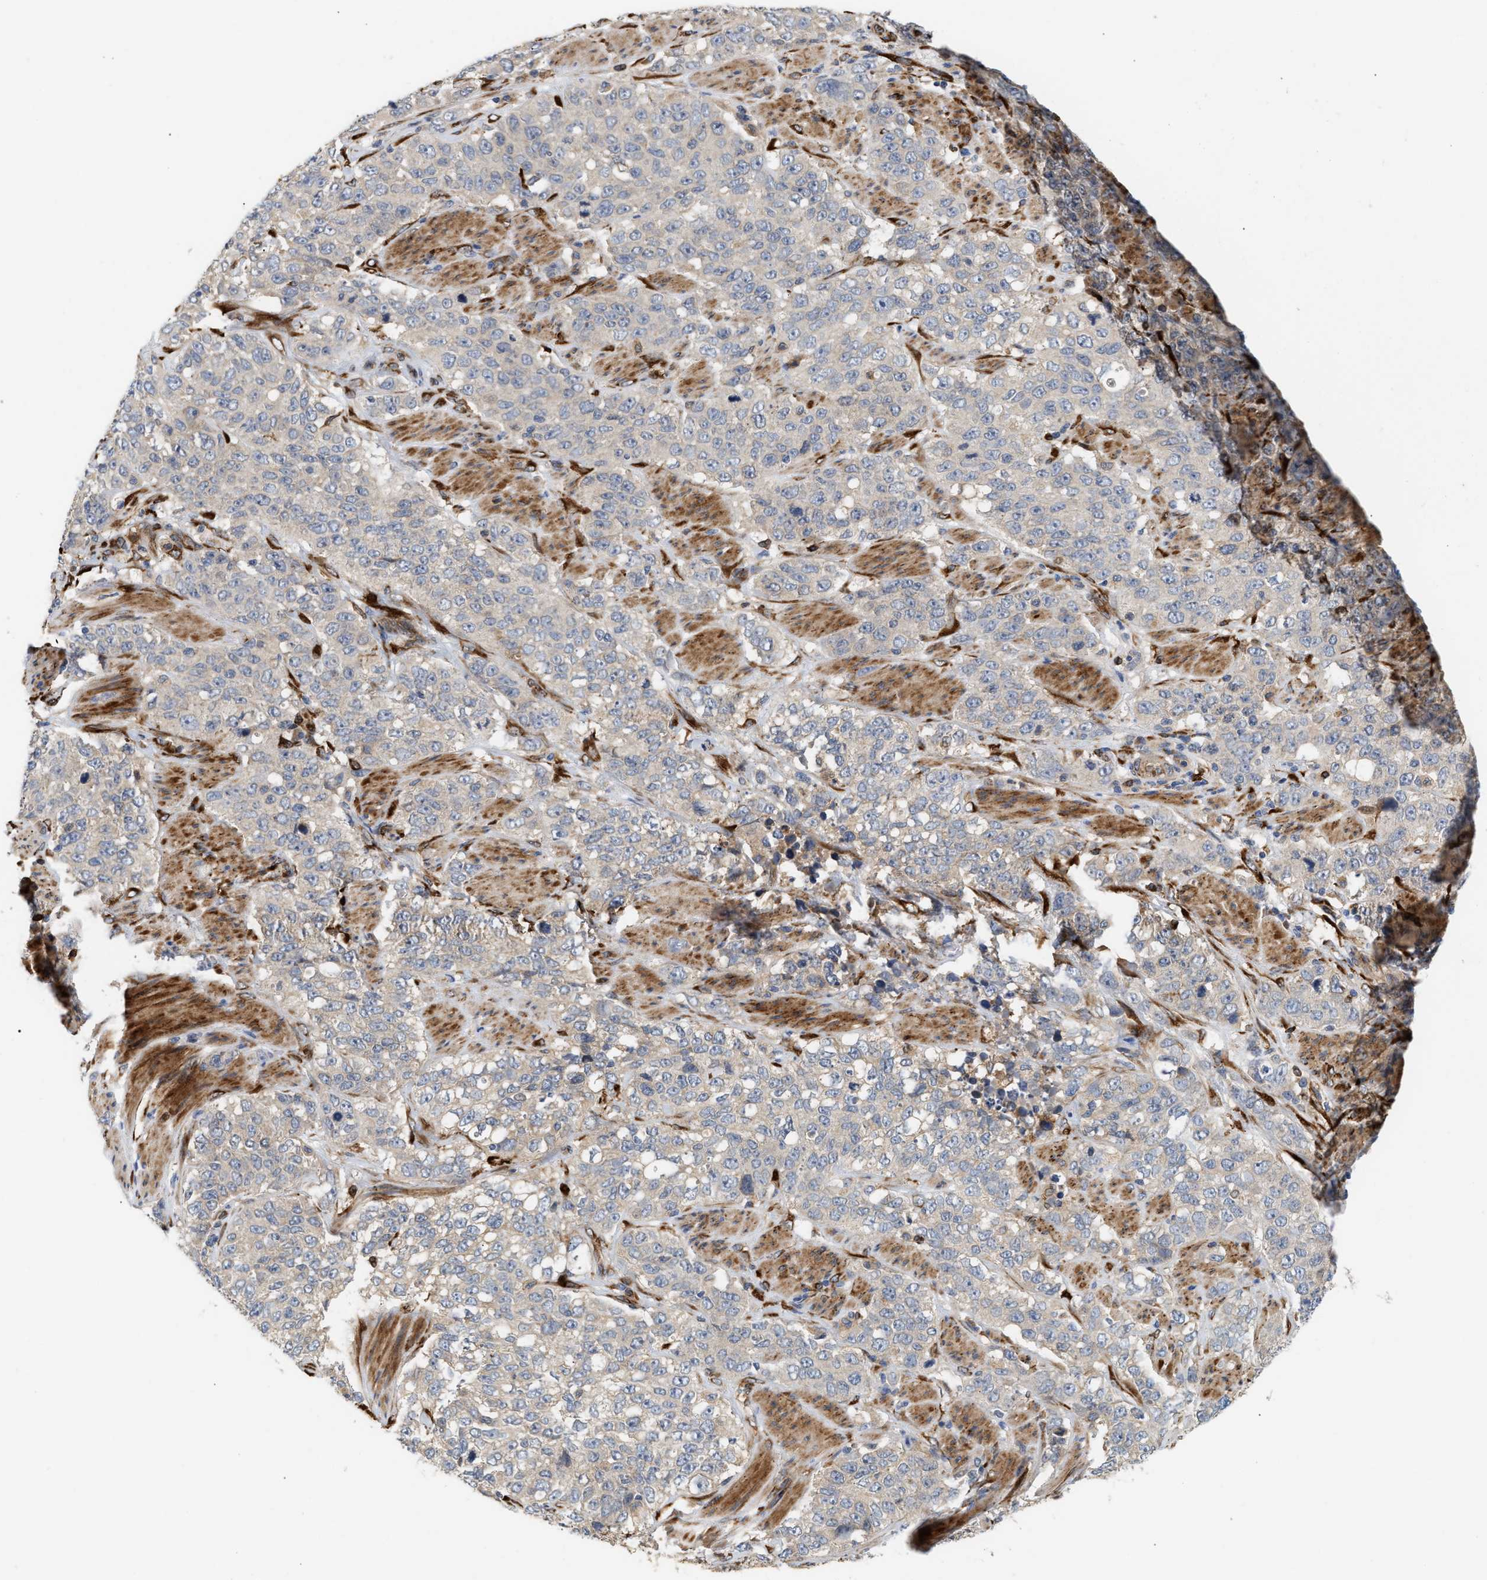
{"staining": {"intensity": "negative", "quantity": "none", "location": "none"}, "tissue": "stomach cancer", "cell_type": "Tumor cells", "image_type": "cancer", "snomed": [{"axis": "morphology", "description": "Adenocarcinoma, NOS"}, {"axis": "topography", "description": "Stomach"}], "caption": "A high-resolution histopathology image shows immunohistochemistry staining of adenocarcinoma (stomach), which reveals no significant staining in tumor cells.", "gene": "PLCD1", "patient": {"sex": "male", "age": 48}}